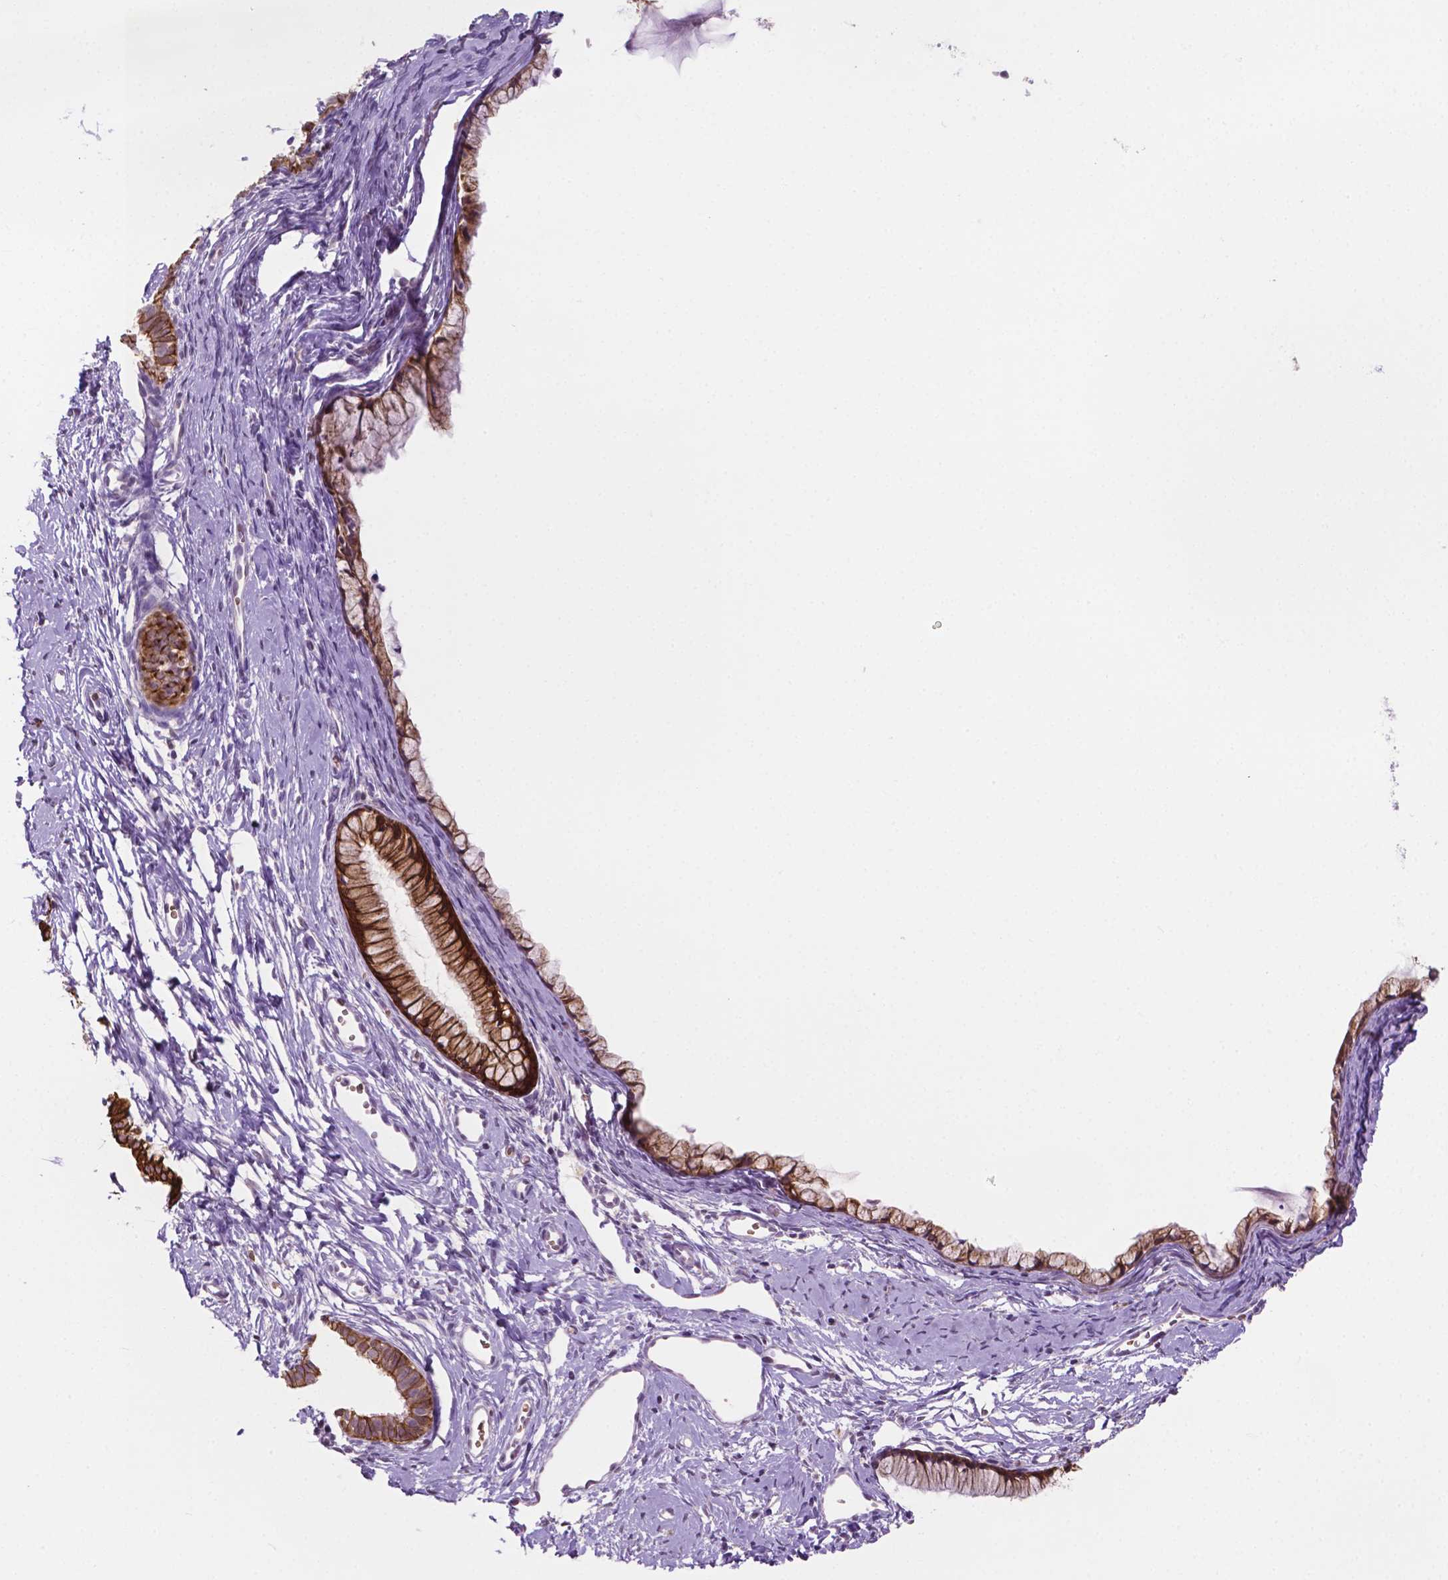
{"staining": {"intensity": "strong", "quantity": ">75%", "location": "cytoplasmic/membranous"}, "tissue": "cervix", "cell_type": "Glandular cells", "image_type": "normal", "snomed": [{"axis": "morphology", "description": "Normal tissue, NOS"}, {"axis": "topography", "description": "Cervix"}], "caption": "This image demonstrates IHC staining of unremarkable human cervix, with high strong cytoplasmic/membranous positivity in approximately >75% of glandular cells.", "gene": "SHLD3", "patient": {"sex": "female", "age": 40}}